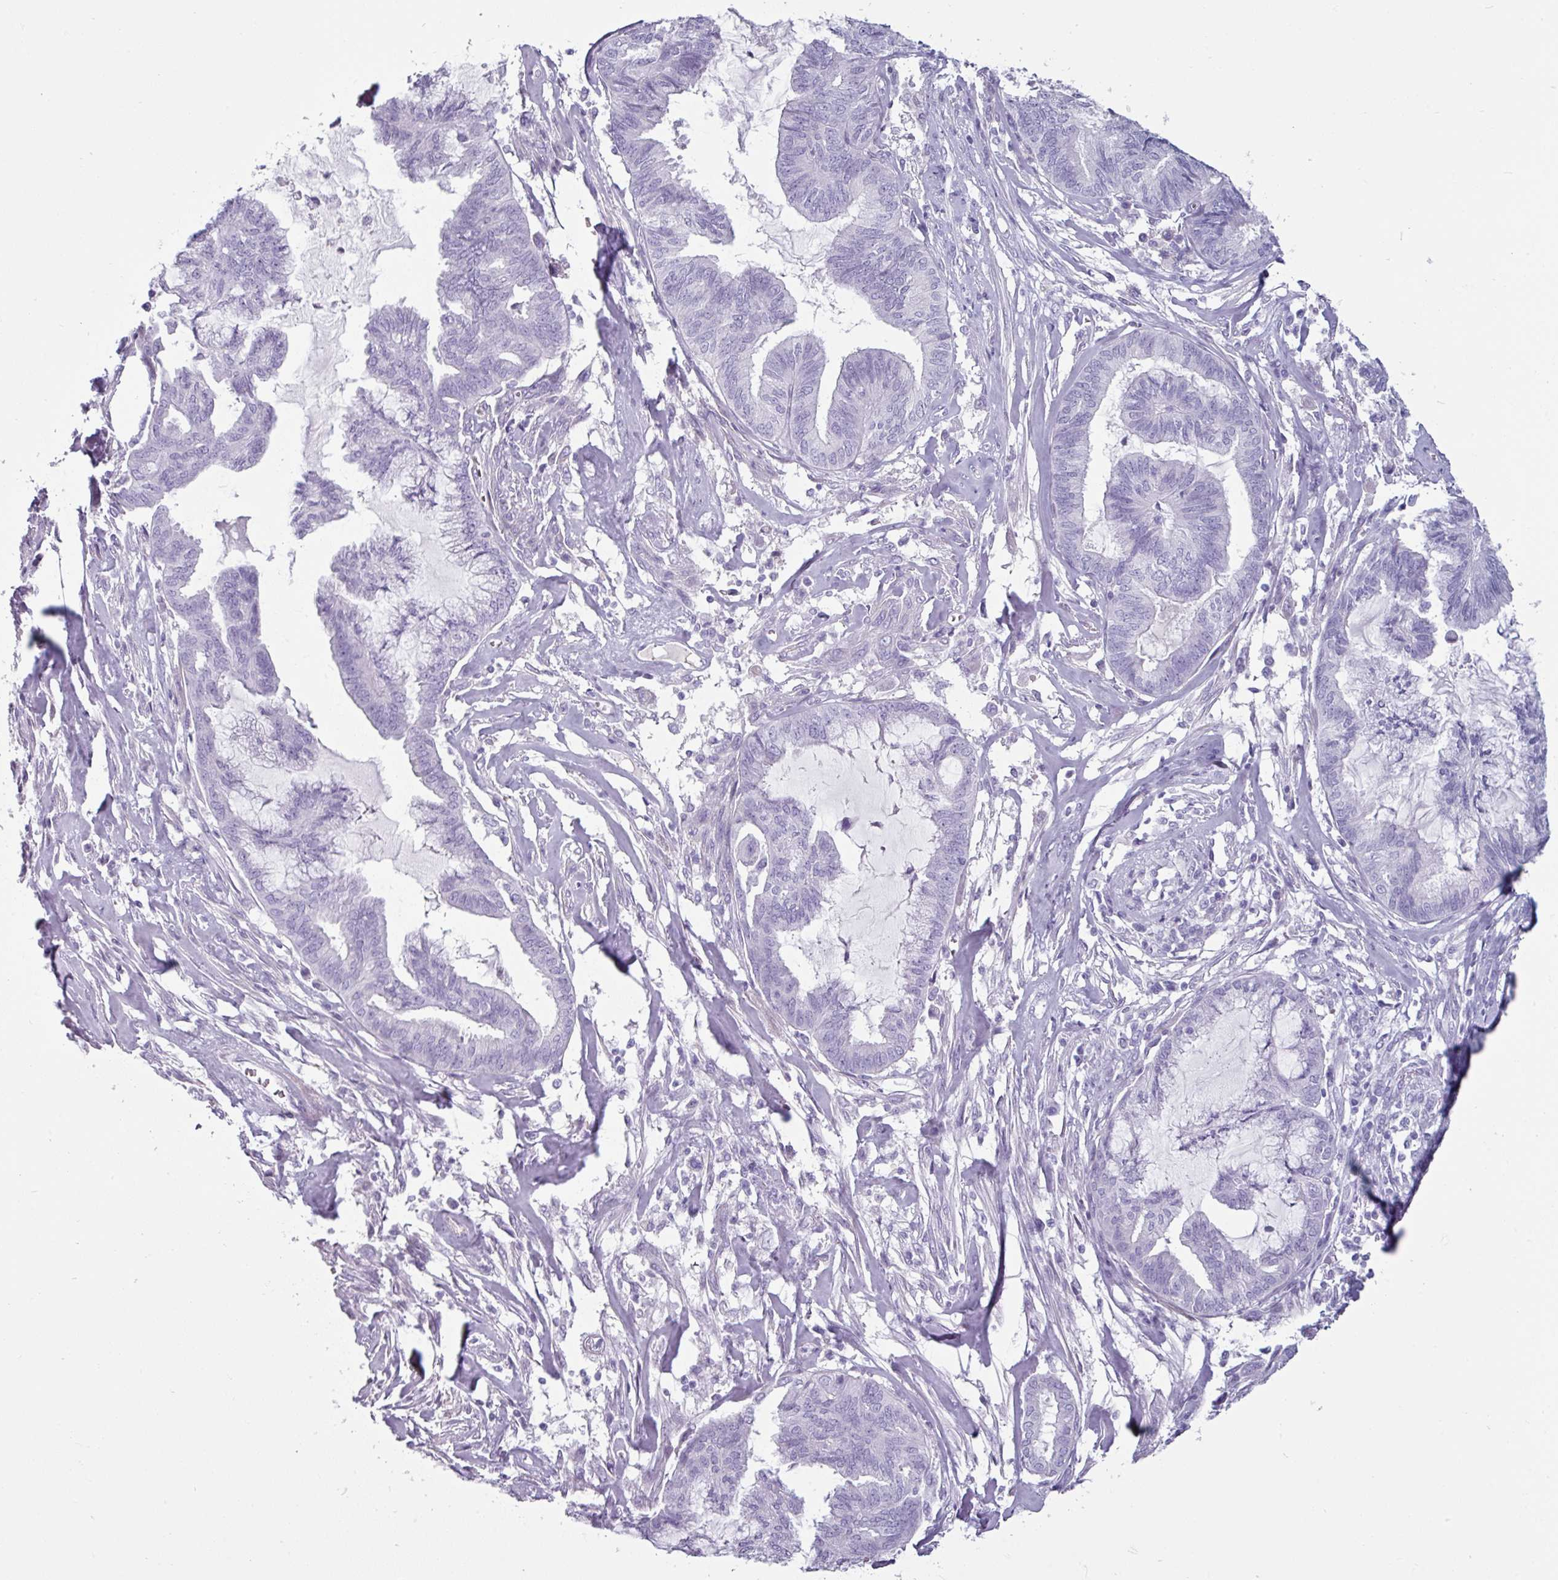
{"staining": {"intensity": "negative", "quantity": "none", "location": "none"}, "tissue": "endometrial cancer", "cell_type": "Tumor cells", "image_type": "cancer", "snomed": [{"axis": "morphology", "description": "Adenocarcinoma, NOS"}, {"axis": "topography", "description": "Endometrium"}], "caption": "Endometrial cancer (adenocarcinoma) was stained to show a protein in brown. There is no significant expression in tumor cells.", "gene": "CLCA1", "patient": {"sex": "female", "age": 86}}